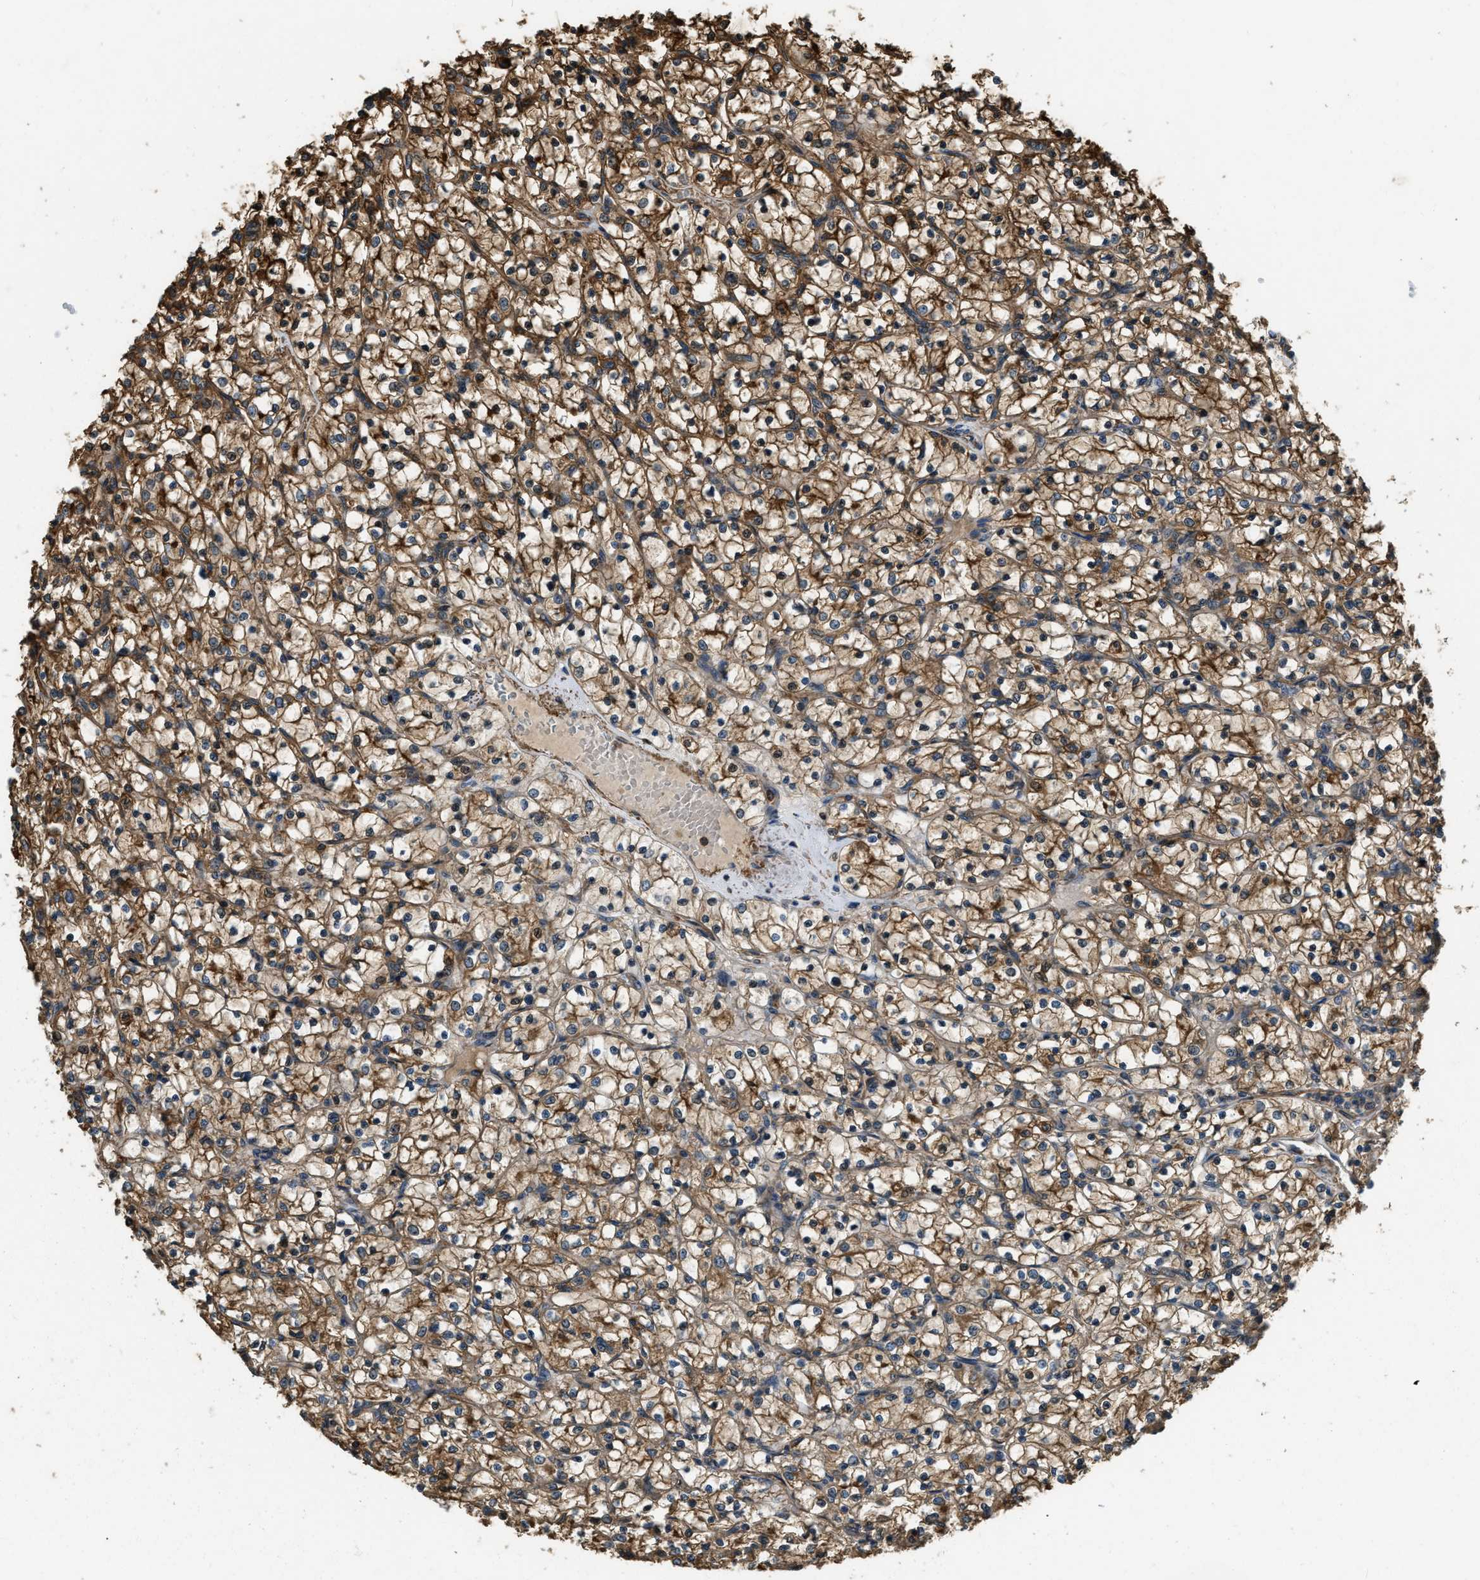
{"staining": {"intensity": "moderate", "quantity": ">75%", "location": "cytoplasmic/membranous"}, "tissue": "renal cancer", "cell_type": "Tumor cells", "image_type": "cancer", "snomed": [{"axis": "morphology", "description": "Adenocarcinoma, NOS"}, {"axis": "topography", "description": "Kidney"}], "caption": "Renal adenocarcinoma stained for a protein (brown) reveals moderate cytoplasmic/membranous positive expression in about >75% of tumor cells.", "gene": "YARS1", "patient": {"sex": "female", "age": 69}}